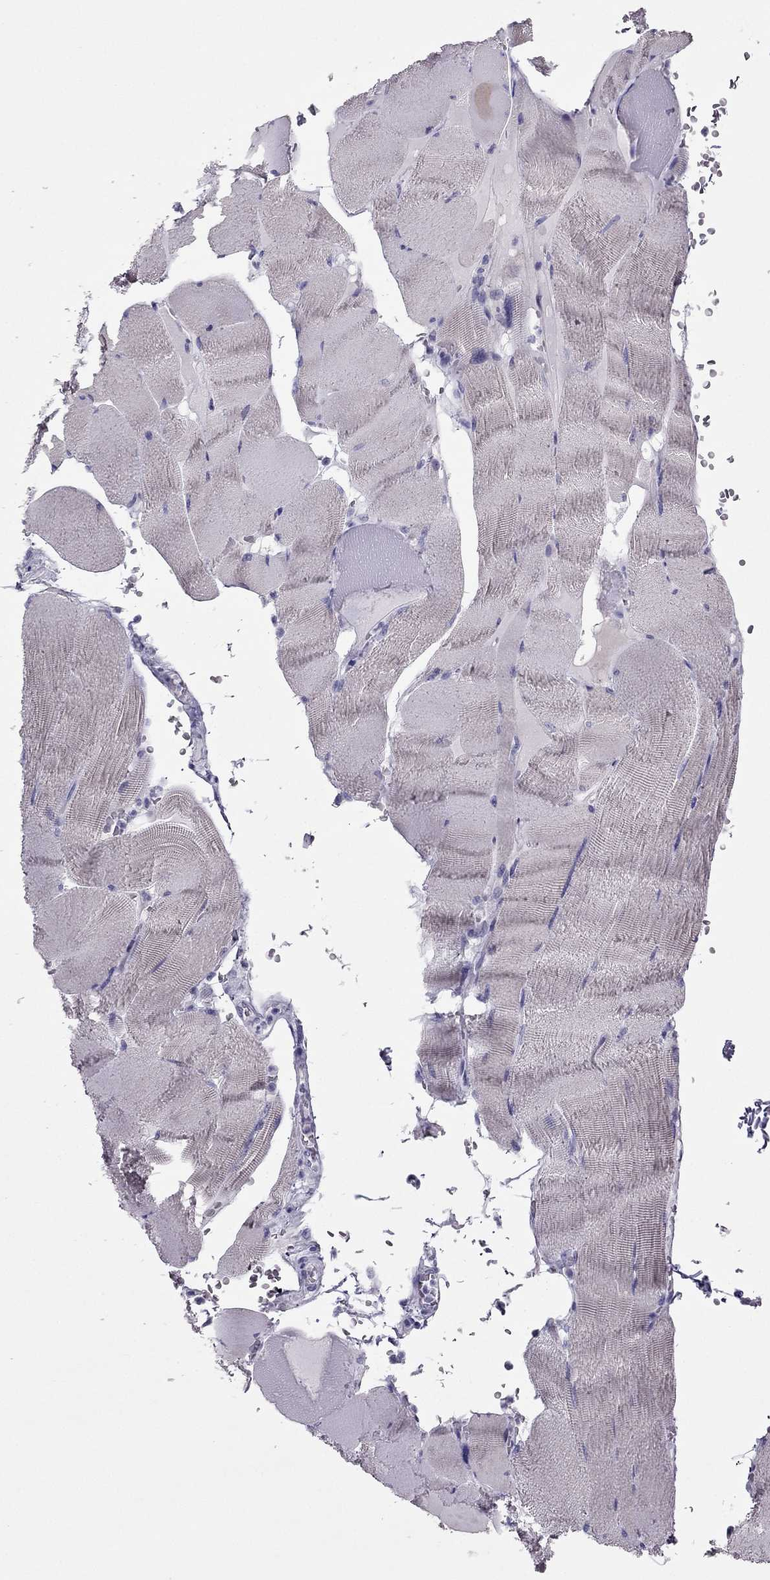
{"staining": {"intensity": "negative", "quantity": "none", "location": "none"}, "tissue": "skeletal muscle", "cell_type": "Myocytes", "image_type": "normal", "snomed": [{"axis": "morphology", "description": "Normal tissue, NOS"}, {"axis": "topography", "description": "Skeletal muscle"}], "caption": "A high-resolution photomicrograph shows immunohistochemistry (IHC) staining of benign skeletal muscle, which displays no significant expression in myocytes.", "gene": "PDE6A", "patient": {"sex": "male", "age": 56}}